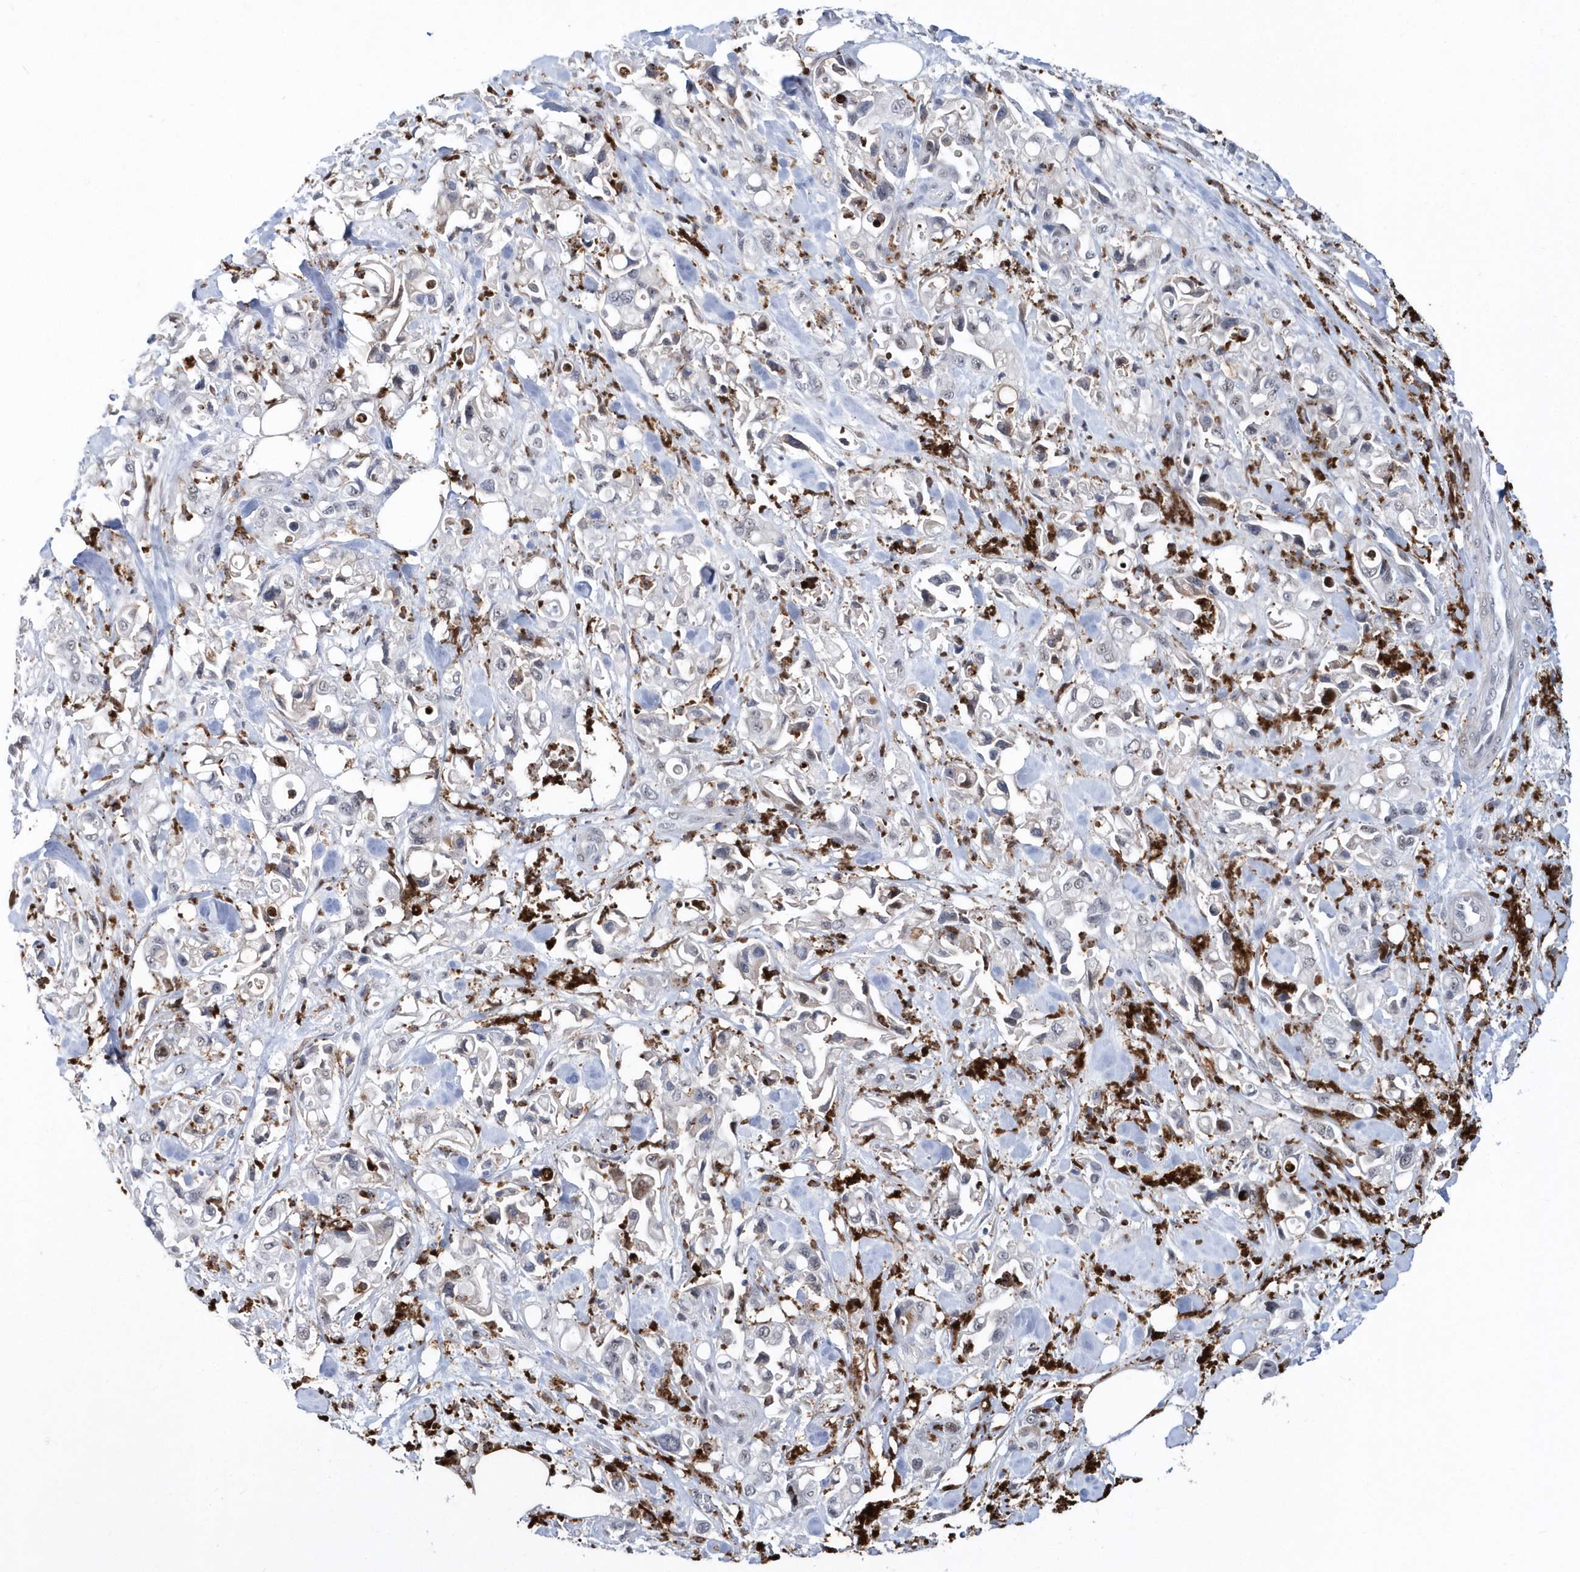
{"staining": {"intensity": "negative", "quantity": "none", "location": "none"}, "tissue": "pancreatic cancer", "cell_type": "Tumor cells", "image_type": "cancer", "snomed": [{"axis": "morphology", "description": "Adenocarcinoma, NOS"}, {"axis": "topography", "description": "Pancreas"}], "caption": "A high-resolution image shows immunohistochemistry (IHC) staining of pancreatic cancer, which shows no significant staining in tumor cells.", "gene": "ASCL4", "patient": {"sex": "male", "age": 70}}